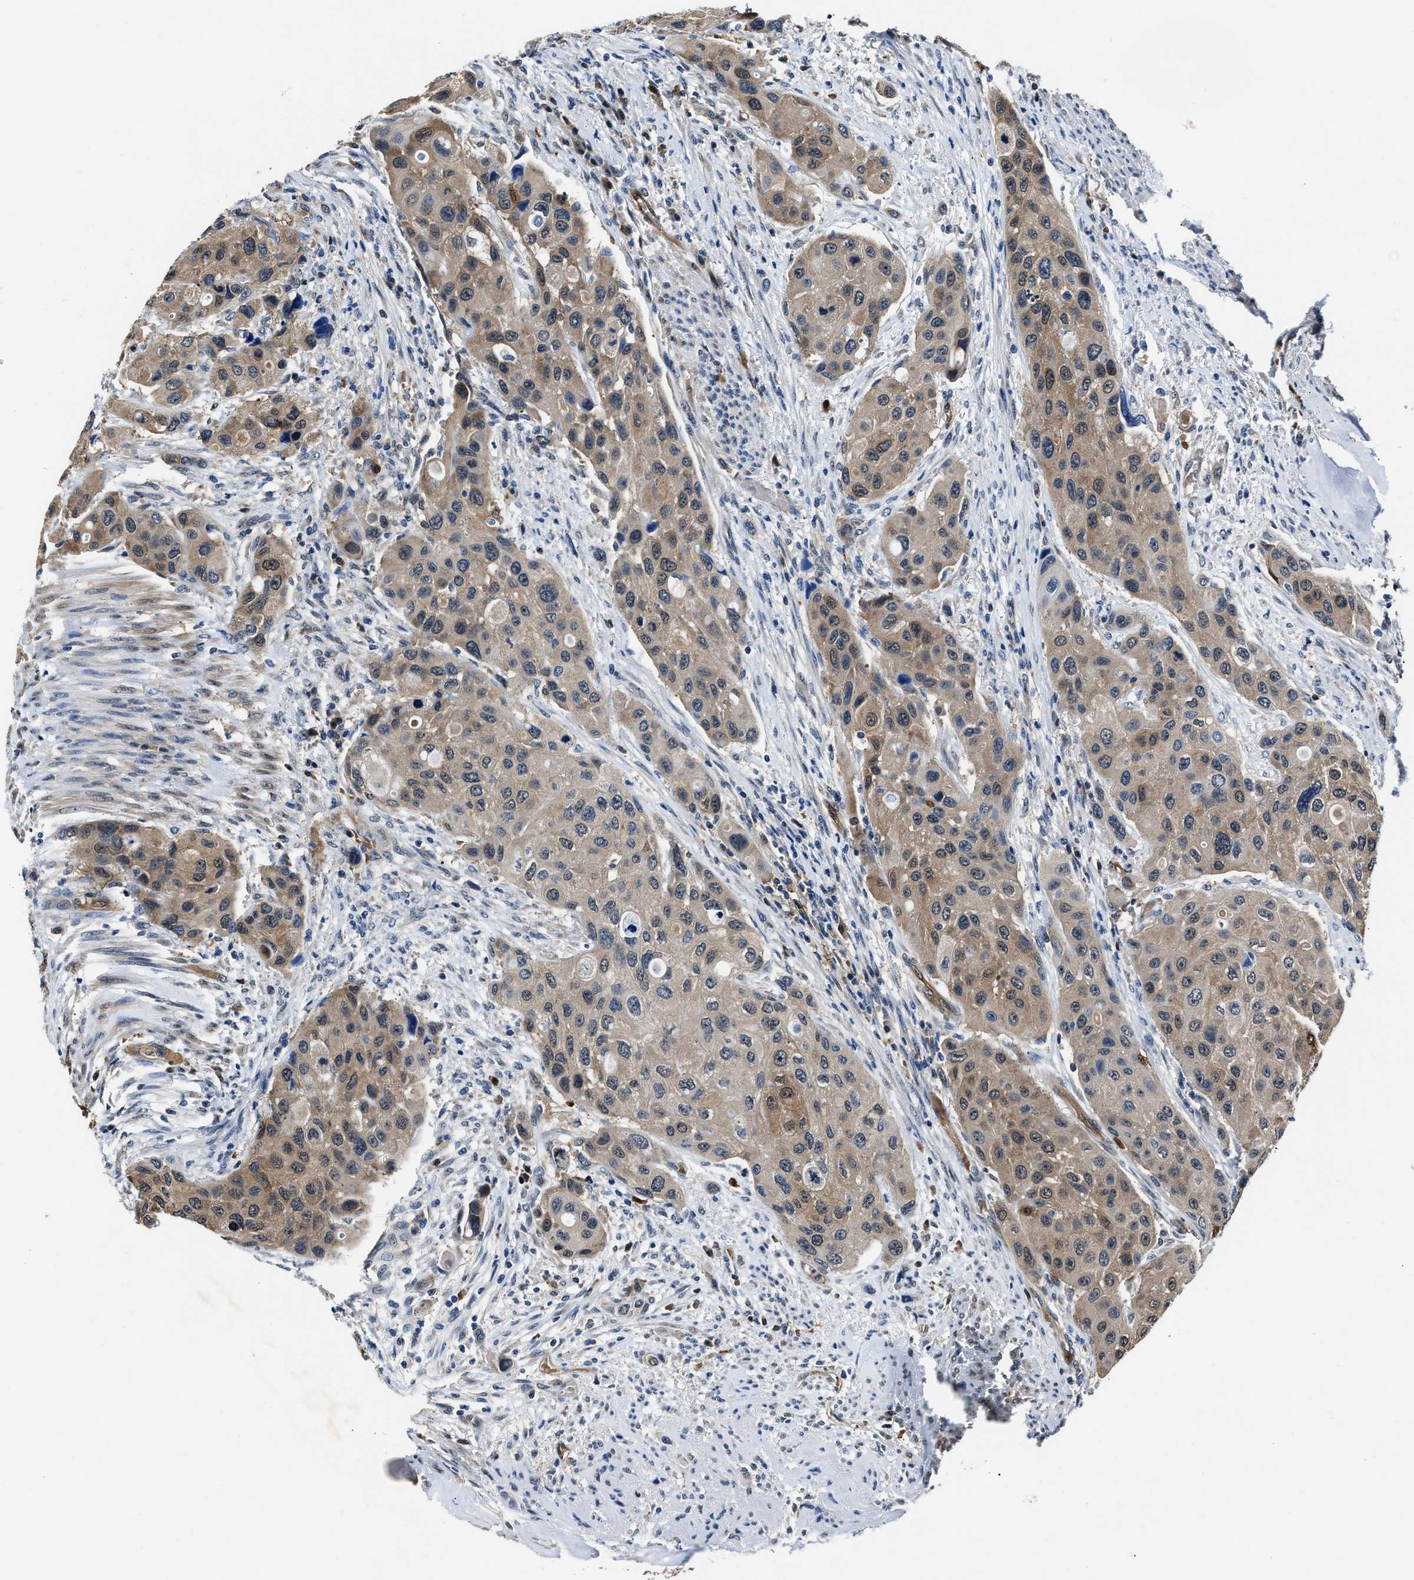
{"staining": {"intensity": "weak", "quantity": ">75%", "location": "cytoplasmic/membranous"}, "tissue": "urothelial cancer", "cell_type": "Tumor cells", "image_type": "cancer", "snomed": [{"axis": "morphology", "description": "Urothelial carcinoma, High grade"}, {"axis": "topography", "description": "Urinary bladder"}], "caption": "Immunohistochemistry of human urothelial carcinoma (high-grade) shows low levels of weak cytoplasmic/membranous staining in about >75% of tumor cells. The staining was performed using DAB to visualize the protein expression in brown, while the nuclei were stained in blue with hematoxylin (Magnification: 20x).", "gene": "PPA1", "patient": {"sex": "female", "age": 56}}